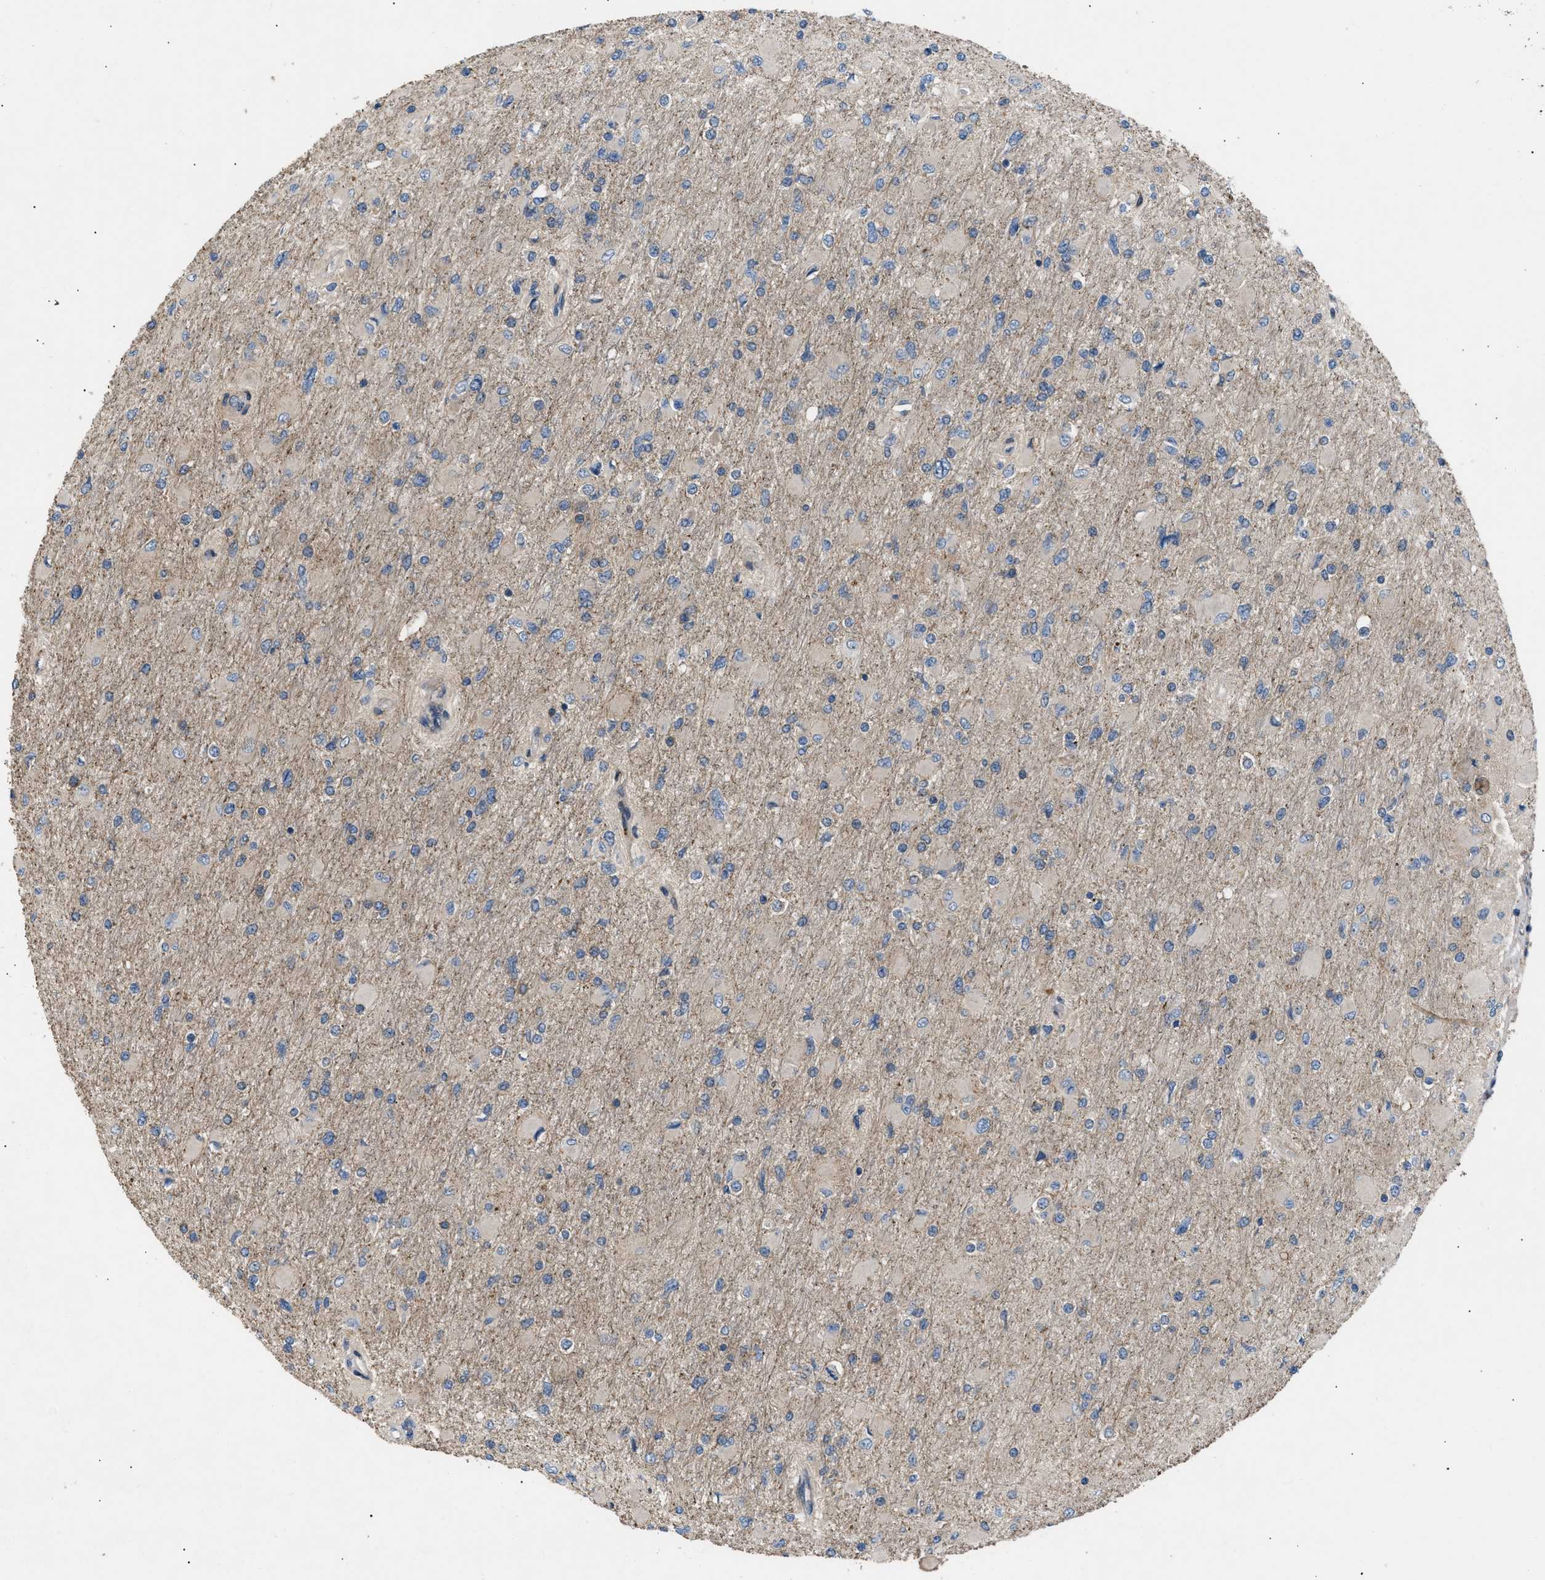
{"staining": {"intensity": "weak", "quantity": "25%-75%", "location": "cytoplasmic/membranous"}, "tissue": "glioma", "cell_type": "Tumor cells", "image_type": "cancer", "snomed": [{"axis": "morphology", "description": "Glioma, malignant, High grade"}, {"axis": "topography", "description": "Cerebral cortex"}], "caption": "A micrograph of glioma stained for a protein displays weak cytoplasmic/membranous brown staining in tumor cells.", "gene": "LYSMD3", "patient": {"sex": "female", "age": 36}}